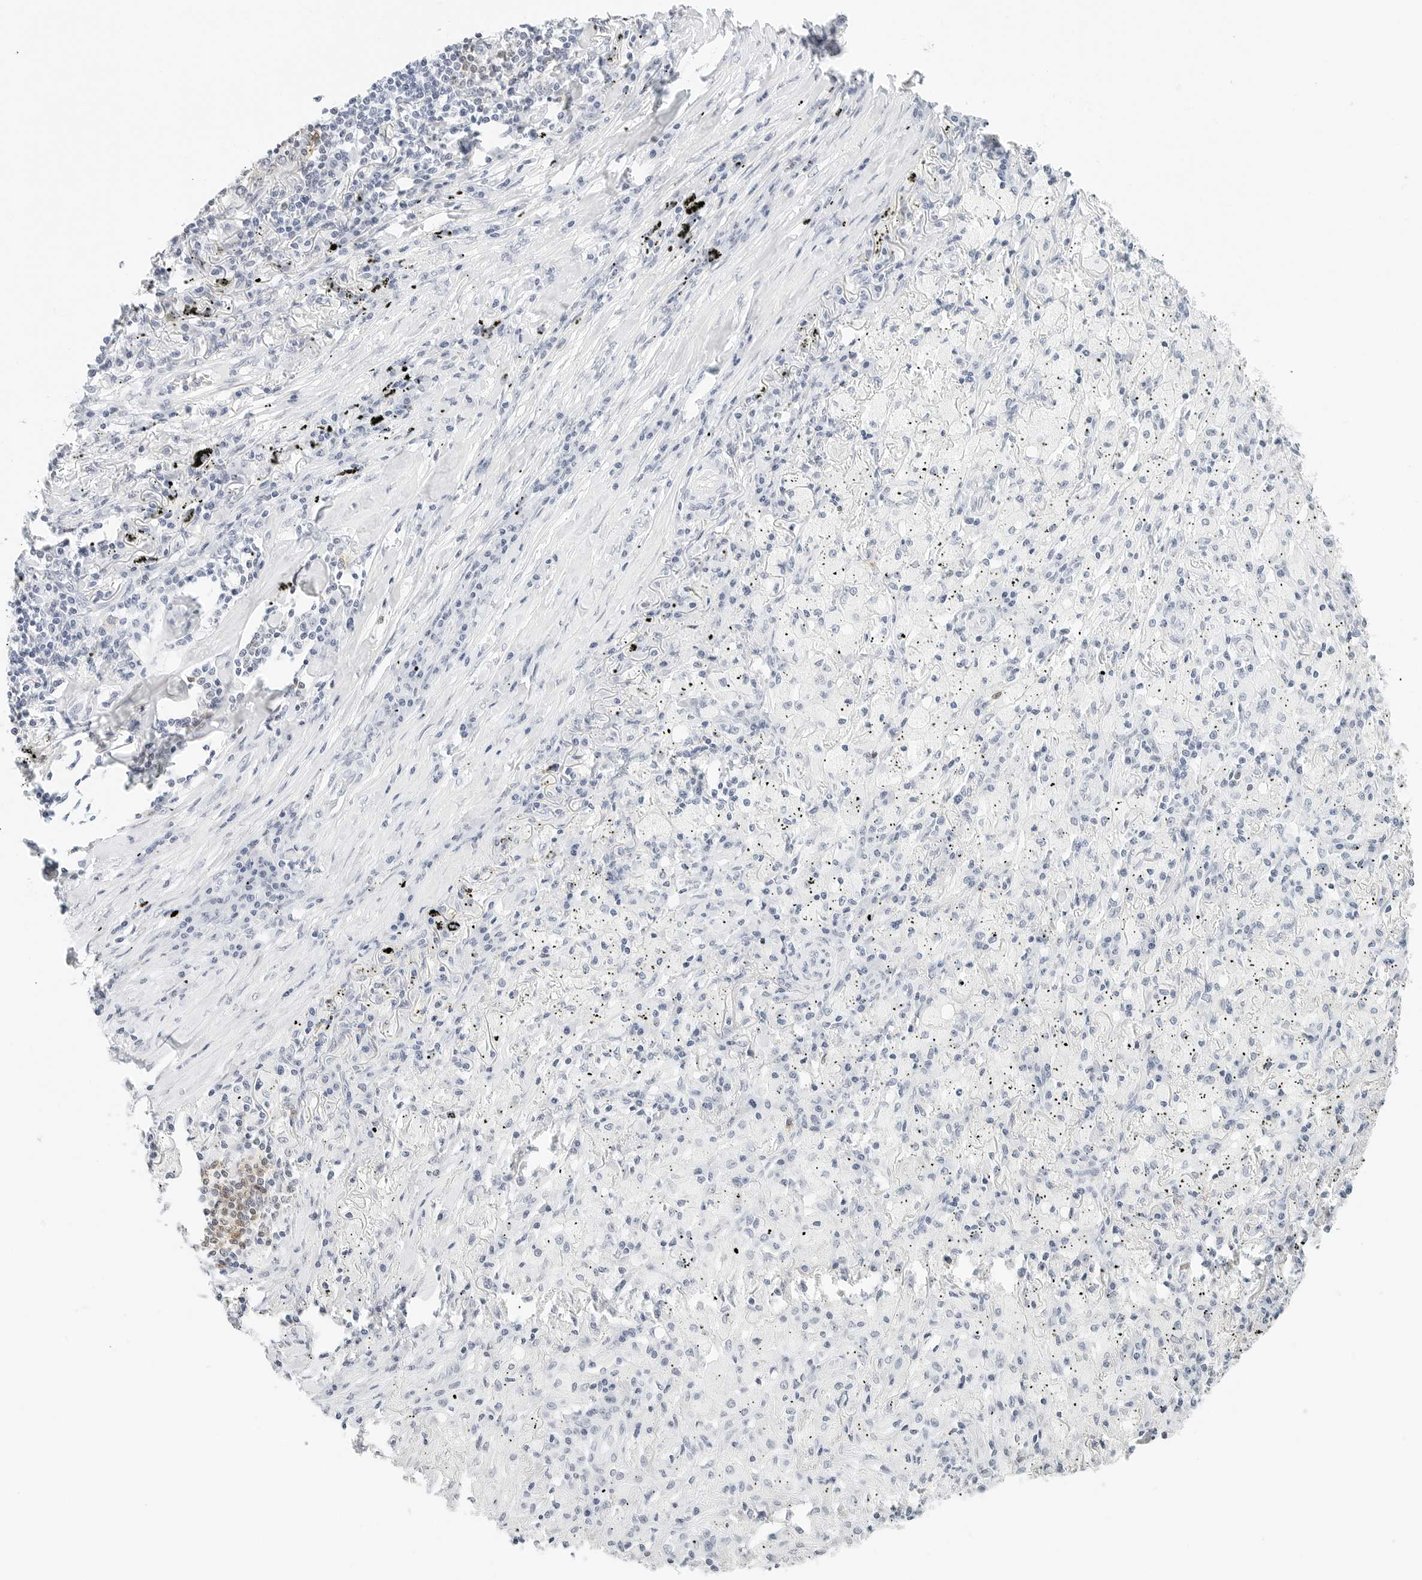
{"staining": {"intensity": "negative", "quantity": "none", "location": "none"}, "tissue": "lung cancer", "cell_type": "Tumor cells", "image_type": "cancer", "snomed": [{"axis": "morphology", "description": "Squamous cell carcinoma, NOS"}, {"axis": "topography", "description": "Lung"}], "caption": "Lung cancer (squamous cell carcinoma) was stained to show a protein in brown. There is no significant staining in tumor cells.", "gene": "CD22", "patient": {"sex": "female", "age": 63}}